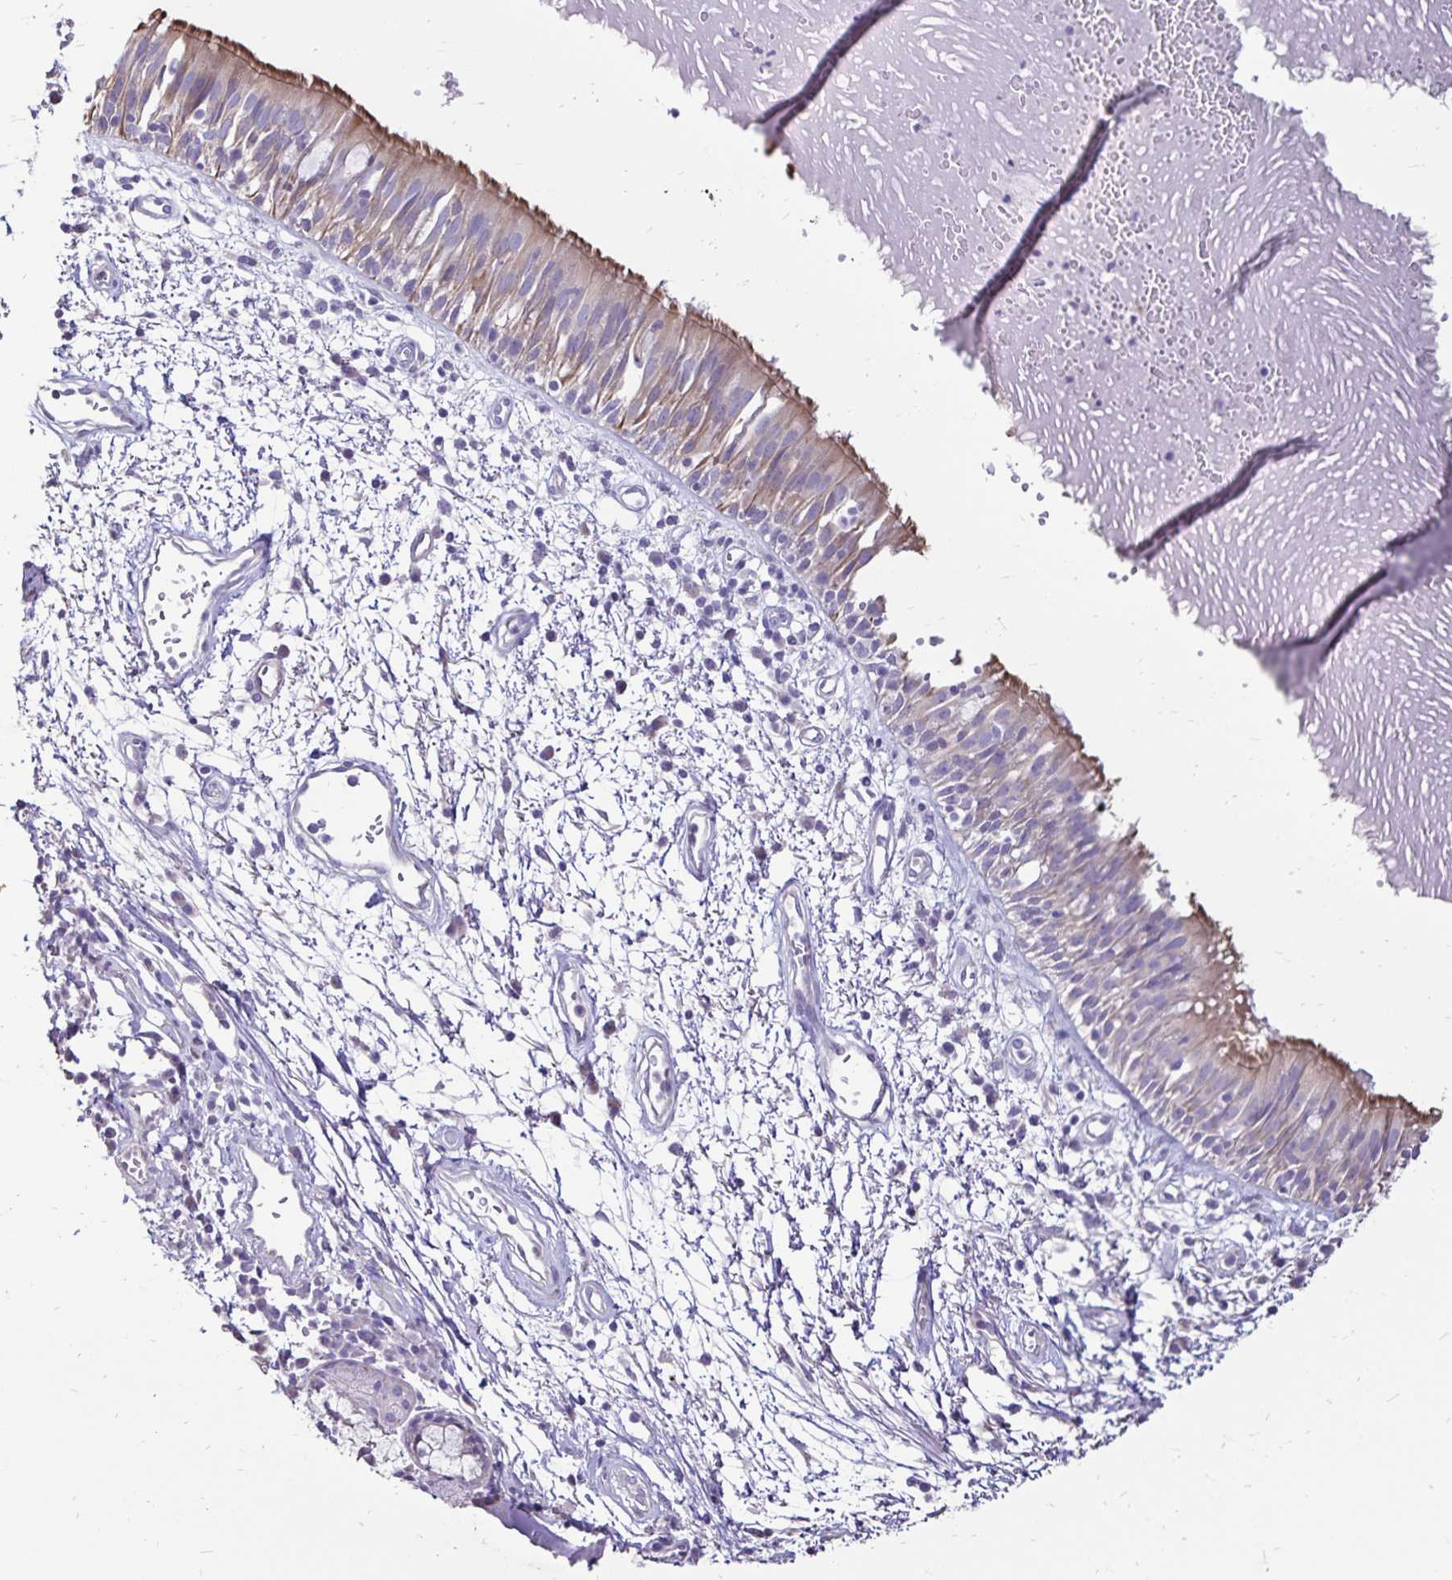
{"staining": {"intensity": "moderate", "quantity": "25%-75%", "location": "cytoplasmic/membranous"}, "tissue": "bronchus", "cell_type": "Respiratory epithelial cells", "image_type": "normal", "snomed": [{"axis": "morphology", "description": "Normal tissue, NOS"}, {"axis": "morphology", "description": "Squamous cell carcinoma, NOS"}, {"axis": "topography", "description": "Cartilage tissue"}, {"axis": "topography", "description": "Bronchus"}, {"axis": "topography", "description": "Lung"}], "caption": "Bronchus stained with IHC exhibits moderate cytoplasmic/membranous staining in approximately 25%-75% of respiratory epithelial cells. Using DAB (3,3'-diaminobenzidine) (brown) and hematoxylin (blue) stains, captured at high magnification using brightfield microscopy.", "gene": "EVPL", "patient": {"sex": "male", "age": 66}}